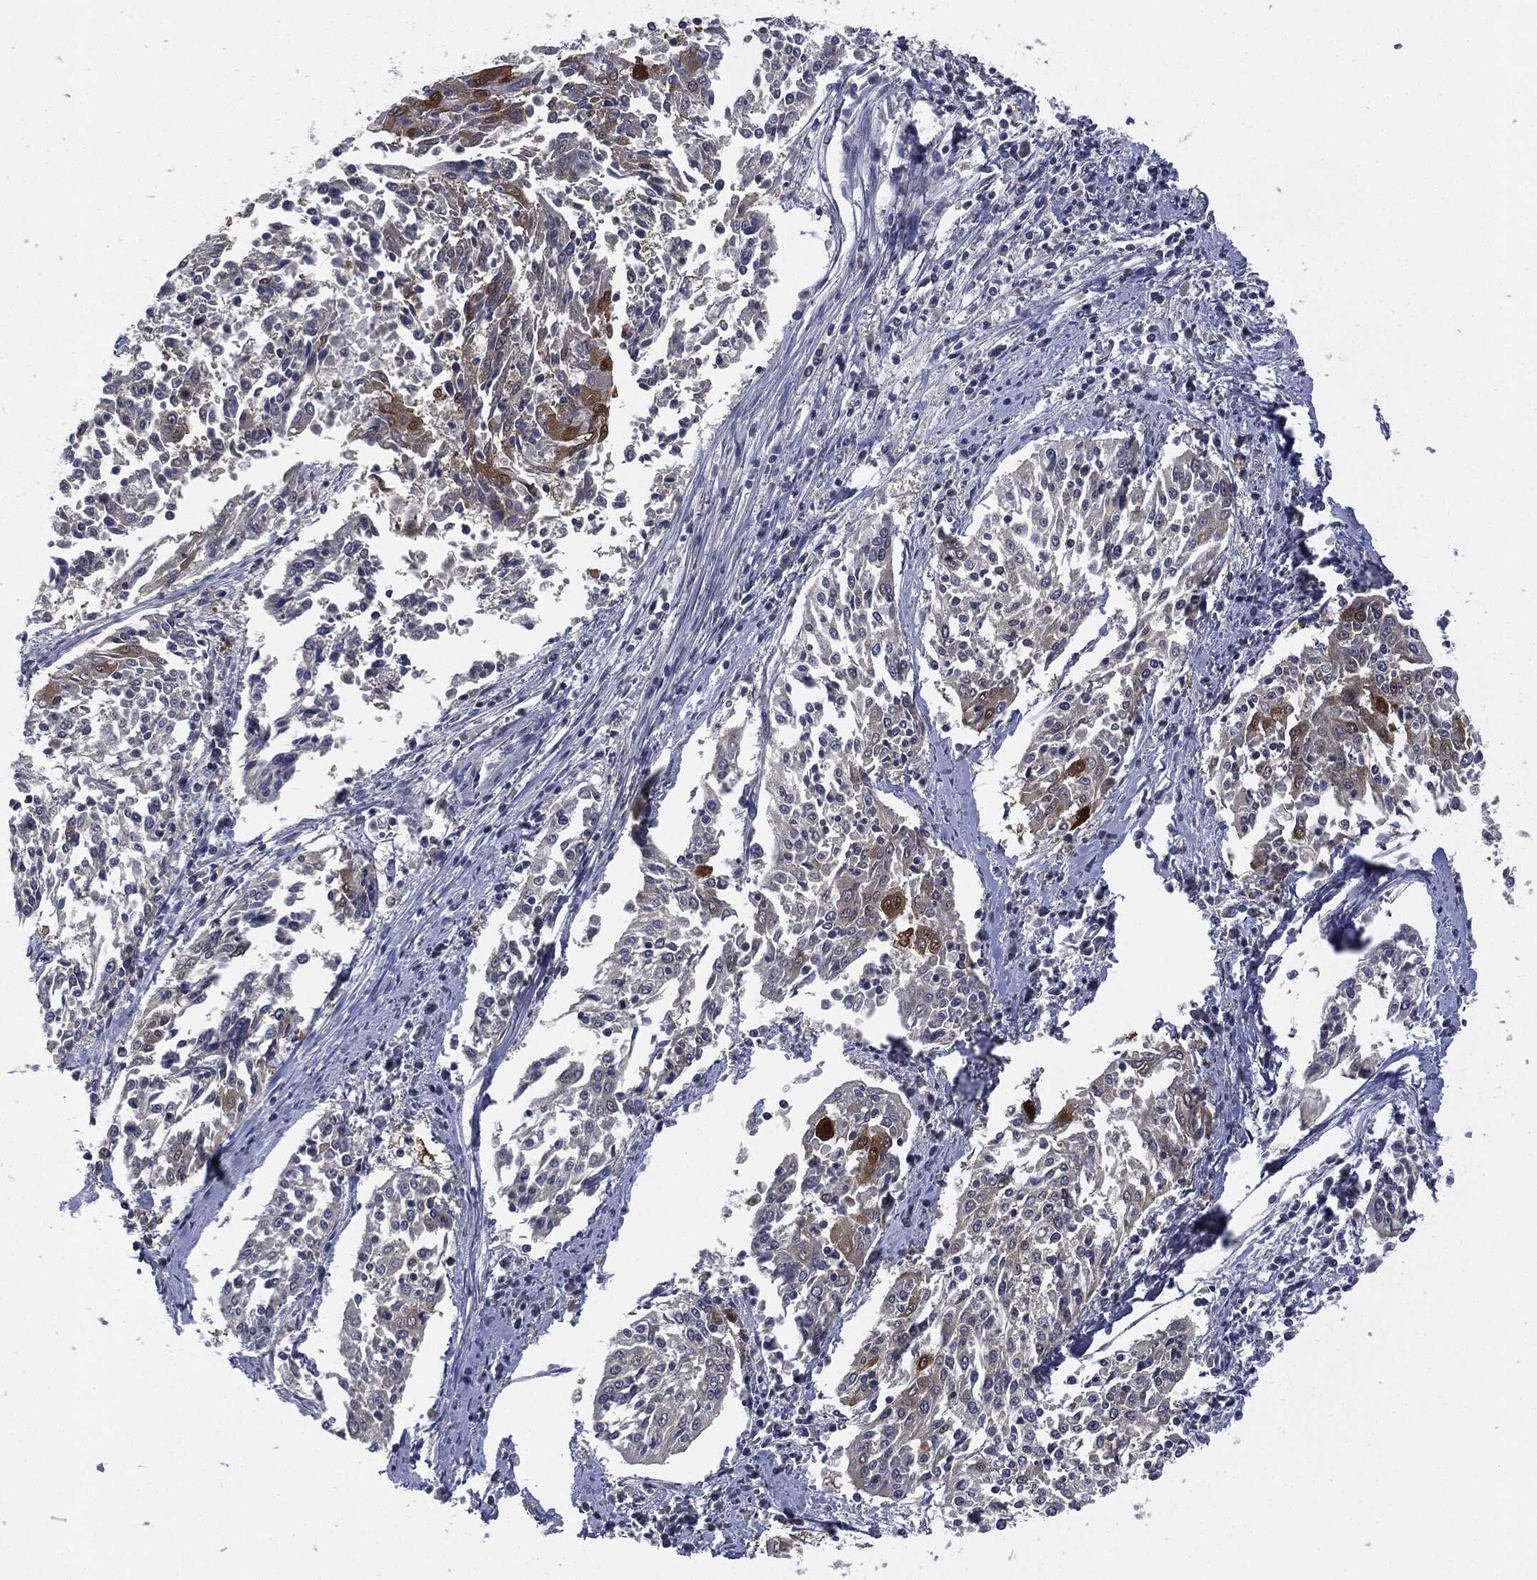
{"staining": {"intensity": "moderate", "quantity": "<25%", "location": "cytoplasmic/membranous"}, "tissue": "cervical cancer", "cell_type": "Tumor cells", "image_type": "cancer", "snomed": [{"axis": "morphology", "description": "Squamous cell carcinoma, NOS"}, {"axis": "topography", "description": "Cervix"}], "caption": "Protein staining by immunohistochemistry (IHC) exhibits moderate cytoplasmic/membranous expression in approximately <25% of tumor cells in squamous cell carcinoma (cervical). (IHC, brightfield microscopy, high magnification).", "gene": "IL1RN", "patient": {"sex": "female", "age": 41}}